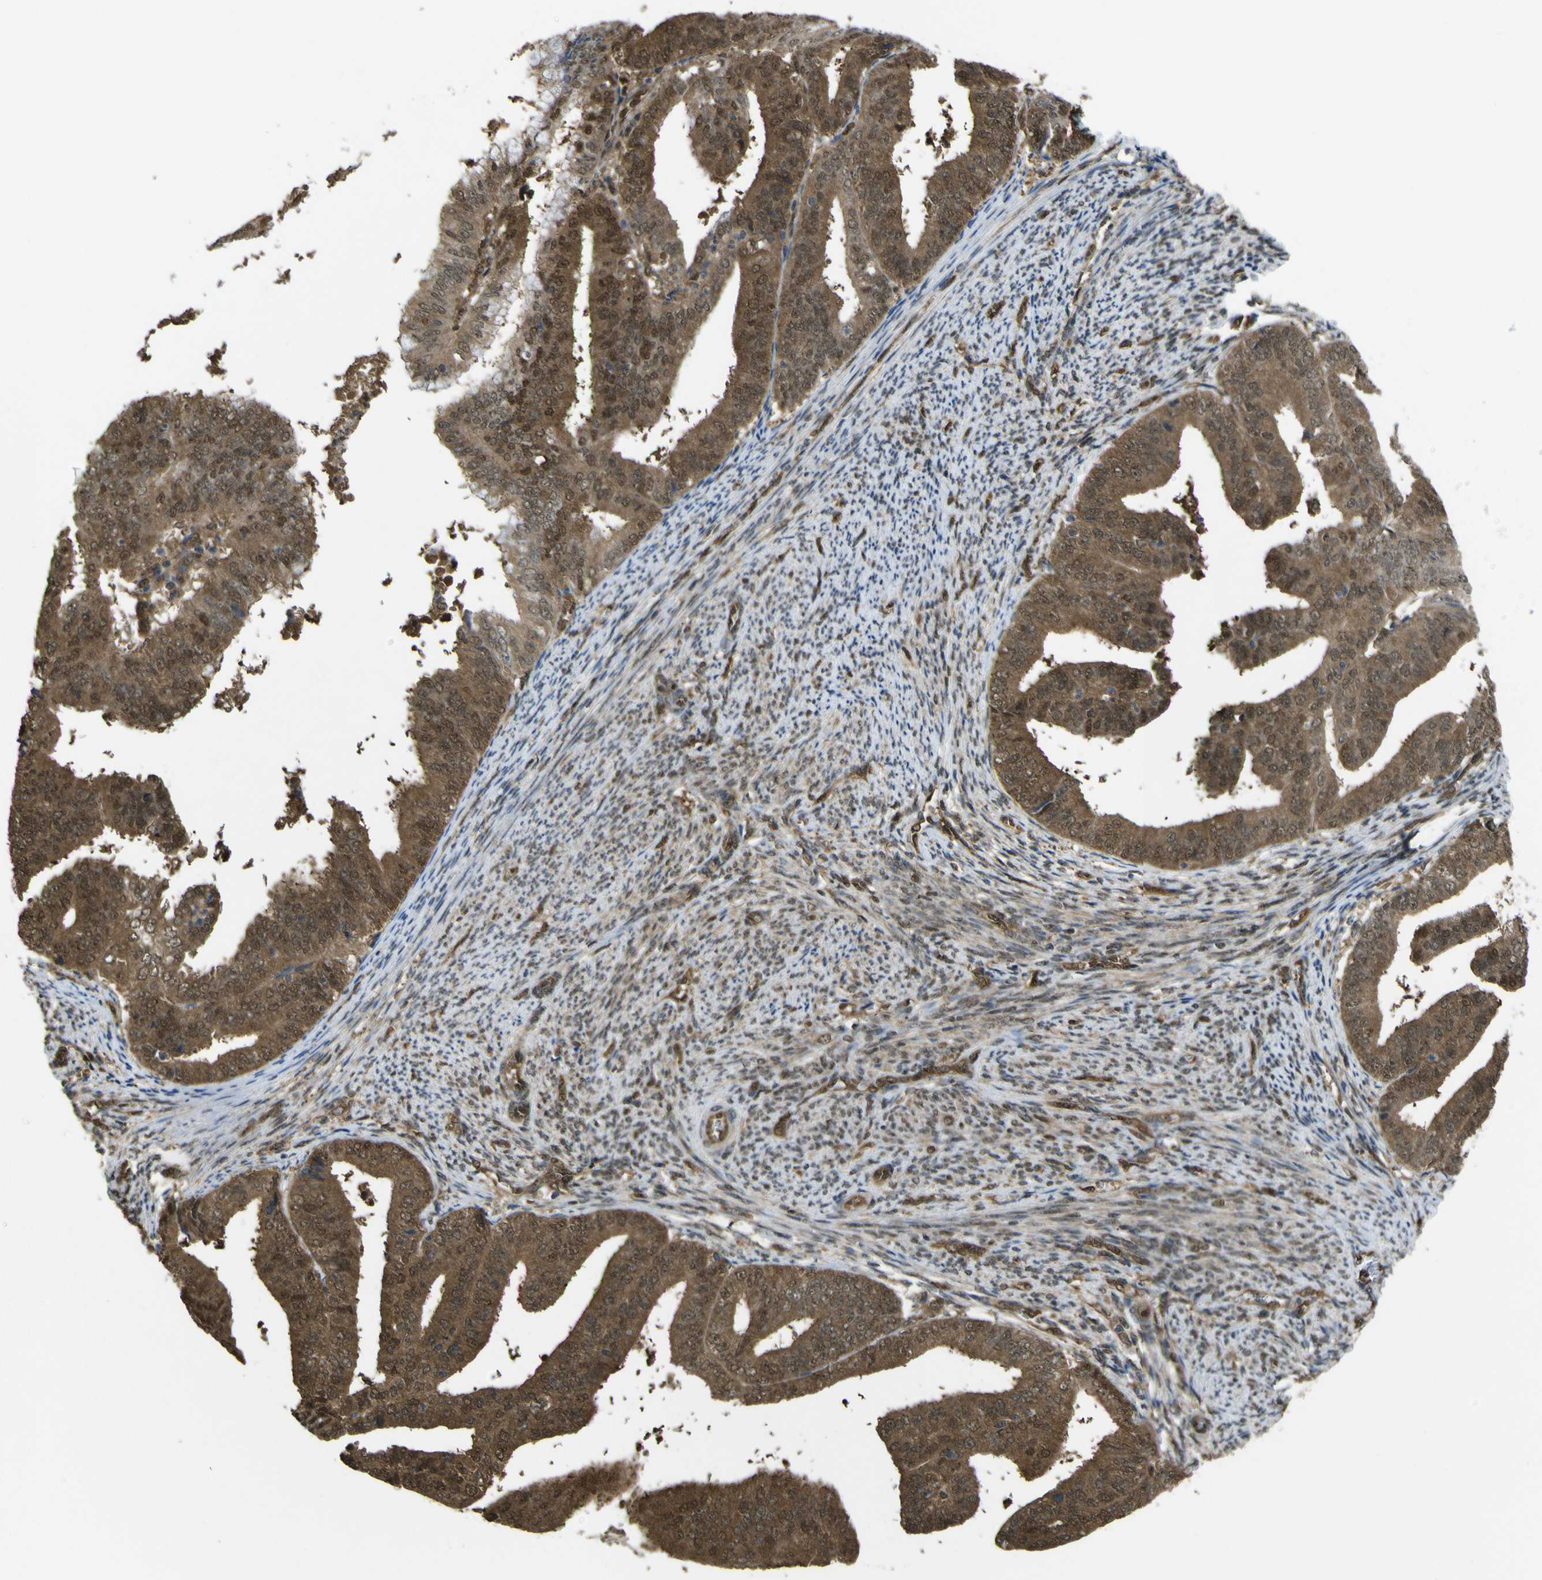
{"staining": {"intensity": "strong", "quantity": ">75%", "location": "cytoplasmic/membranous,nuclear"}, "tissue": "endometrial cancer", "cell_type": "Tumor cells", "image_type": "cancer", "snomed": [{"axis": "morphology", "description": "Adenocarcinoma, NOS"}, {"axis": "topography", "description": "Endometrium"}], "caption": "Endometrial cancer (adenocarcinoma) stained with DAB IHC displays high levels of strong cytoplasmic/membranous and nuclear staining in approximately >75% of tumor cells. (IHC, brightfield microscopy, high magnification).", "gene": "YWHAG", "patient": {"sex": "female", "age": 63}}